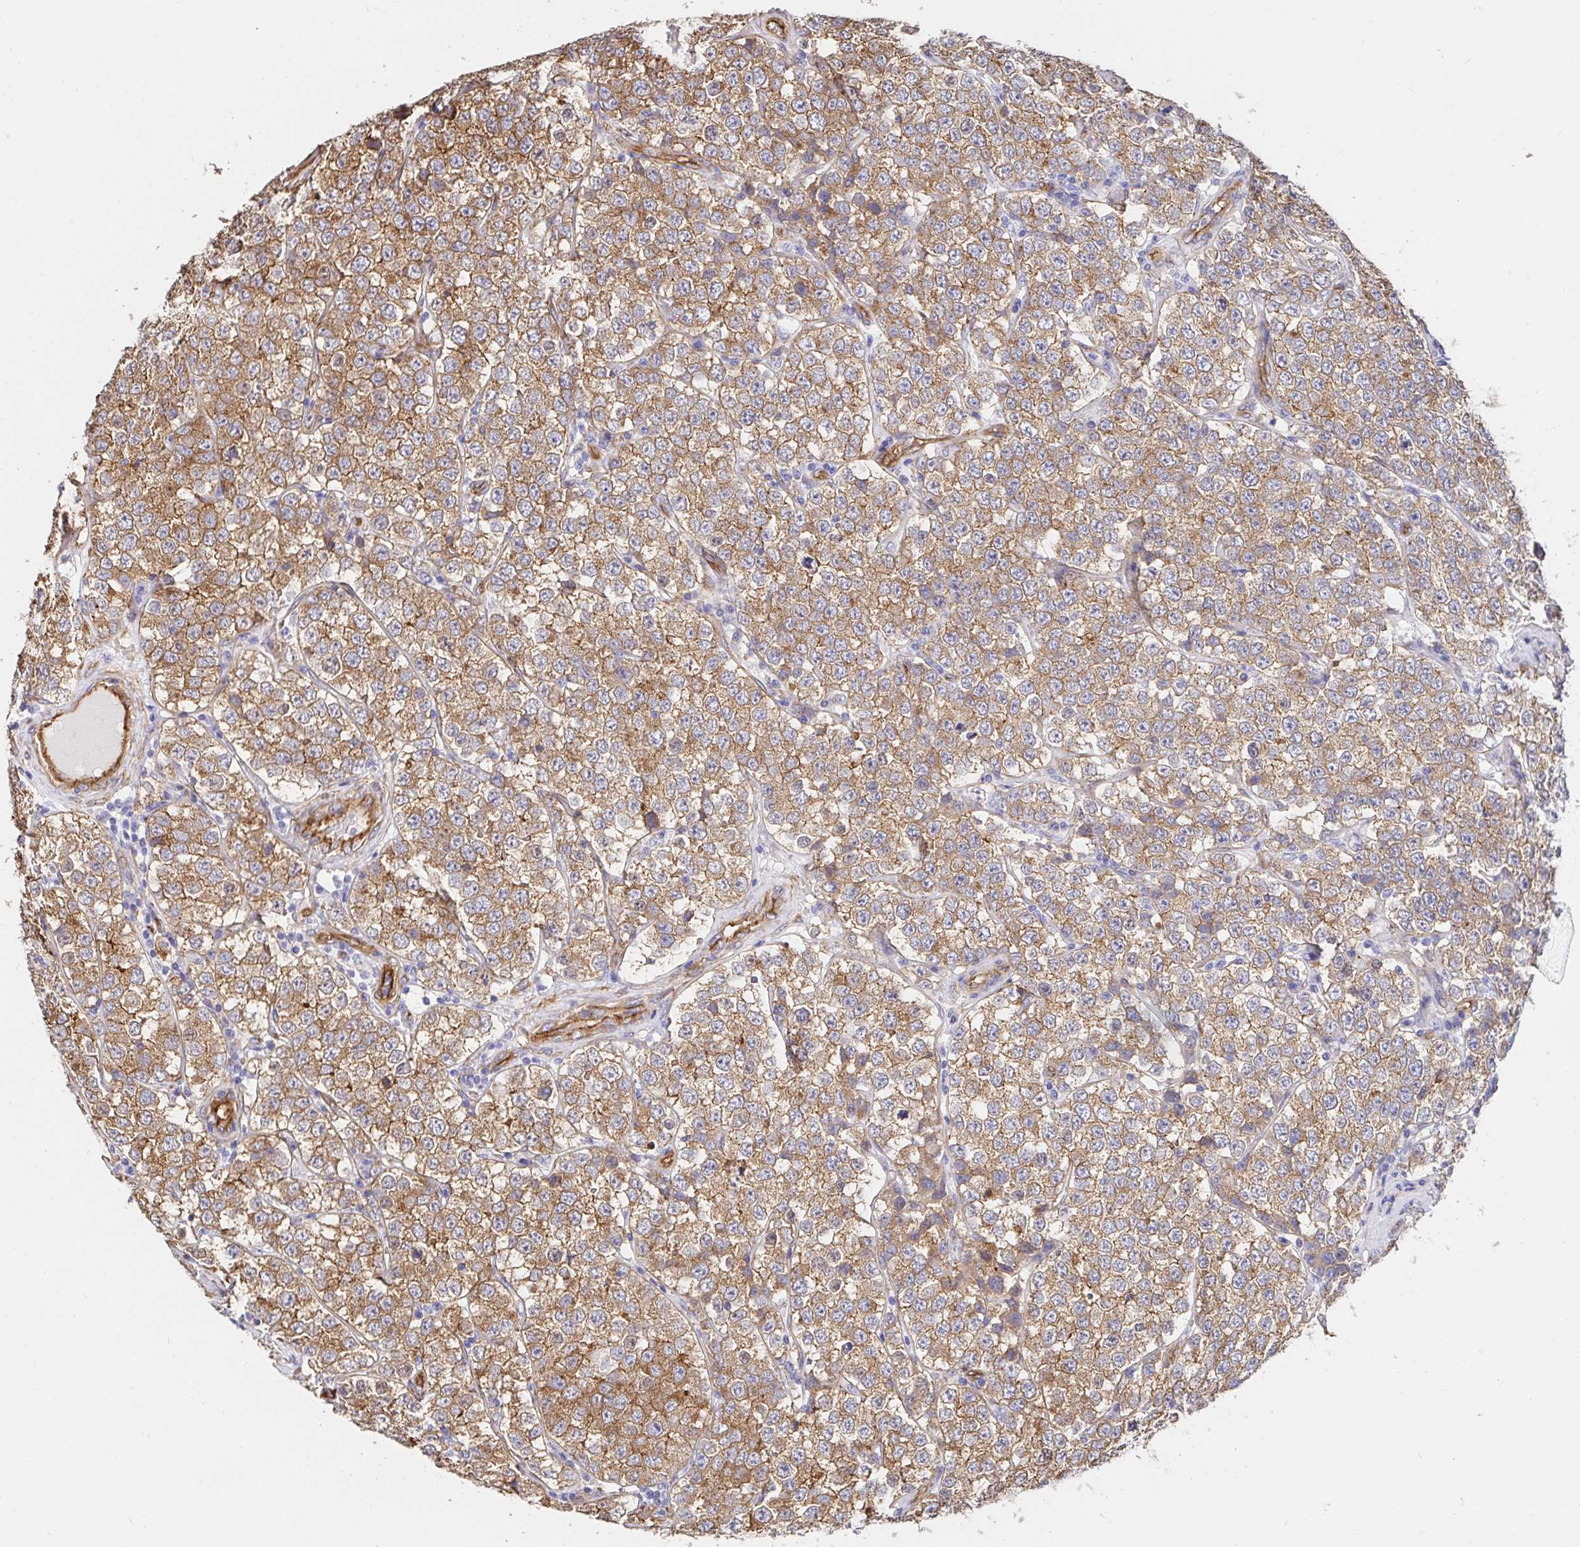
{"staining": {"intensity": "moderate", "quantity": ">75%", "location": "cytoplasmic/membranous"}, "tissue": "testis cancer", "cell_type": "Tumor cells", "image_type": "cancer", "snomed": [{"axis": "morphology", "description": "Seminoma, NOS"}, {"axis": "topography", "description": "Testis"}], "caption": "Immunohistochemistry (IHC) photomicrograph of seminoma (testis) stained for a protein (brown), which reveals medium levels of moderate cytoplasmic/membranous expression in approximately >75% of tumor cells.", "gene": "CTTN", "patient": {"sex": "male", "age": 34}}